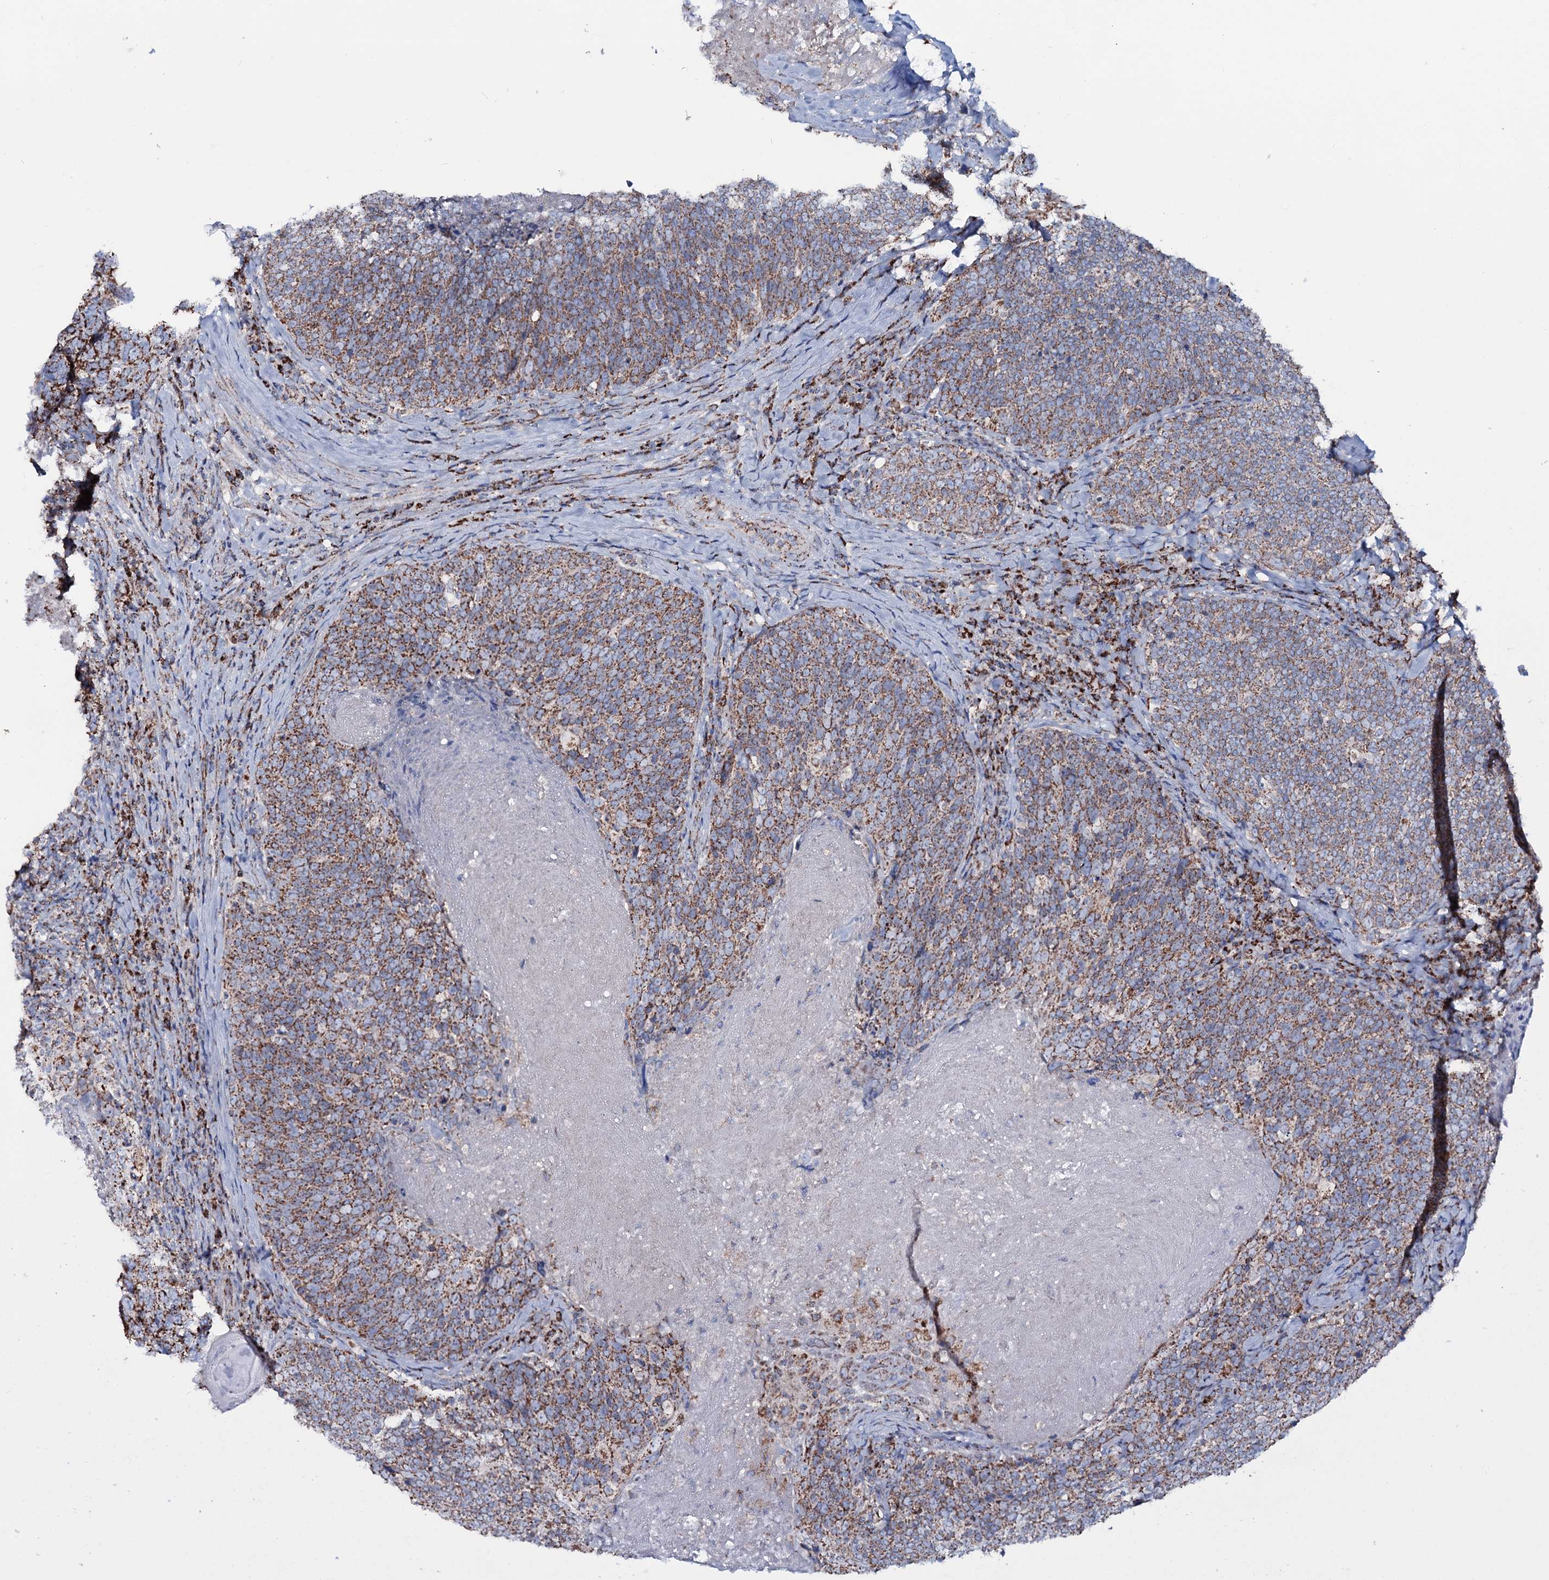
{"staining": {"intensity": "moderate", "quantity": ">75%", "location": "cytoplasmic/membranous"}, "tissue": "head and neck cancer", "cell_type": "Tumor cells", "image_type": "cancer", "snomed": [{"axis": "morphology", "description": "Squamous cell carcinoma, NOS"}, {"axis": "morphology", "description": "Squamous cell carcinoma, metastatic, NOS"}, {"axis": "topography", "description": "Lymph node"}, {"axis": "topography", "description": "Head-Neck"}], "caption": "IHC photomicrograph of neoplastic tissue: human head and neck cancer stained using immunohistochemistry exhibits medium levels of moderate protein expression localized specifically in the cytoplasmic/membranous of tumor cells, appearing as a cytoplasmic/membranous brown color.", "gene": "MRPS35", "patient": {"sex": "male", "age": 62}}